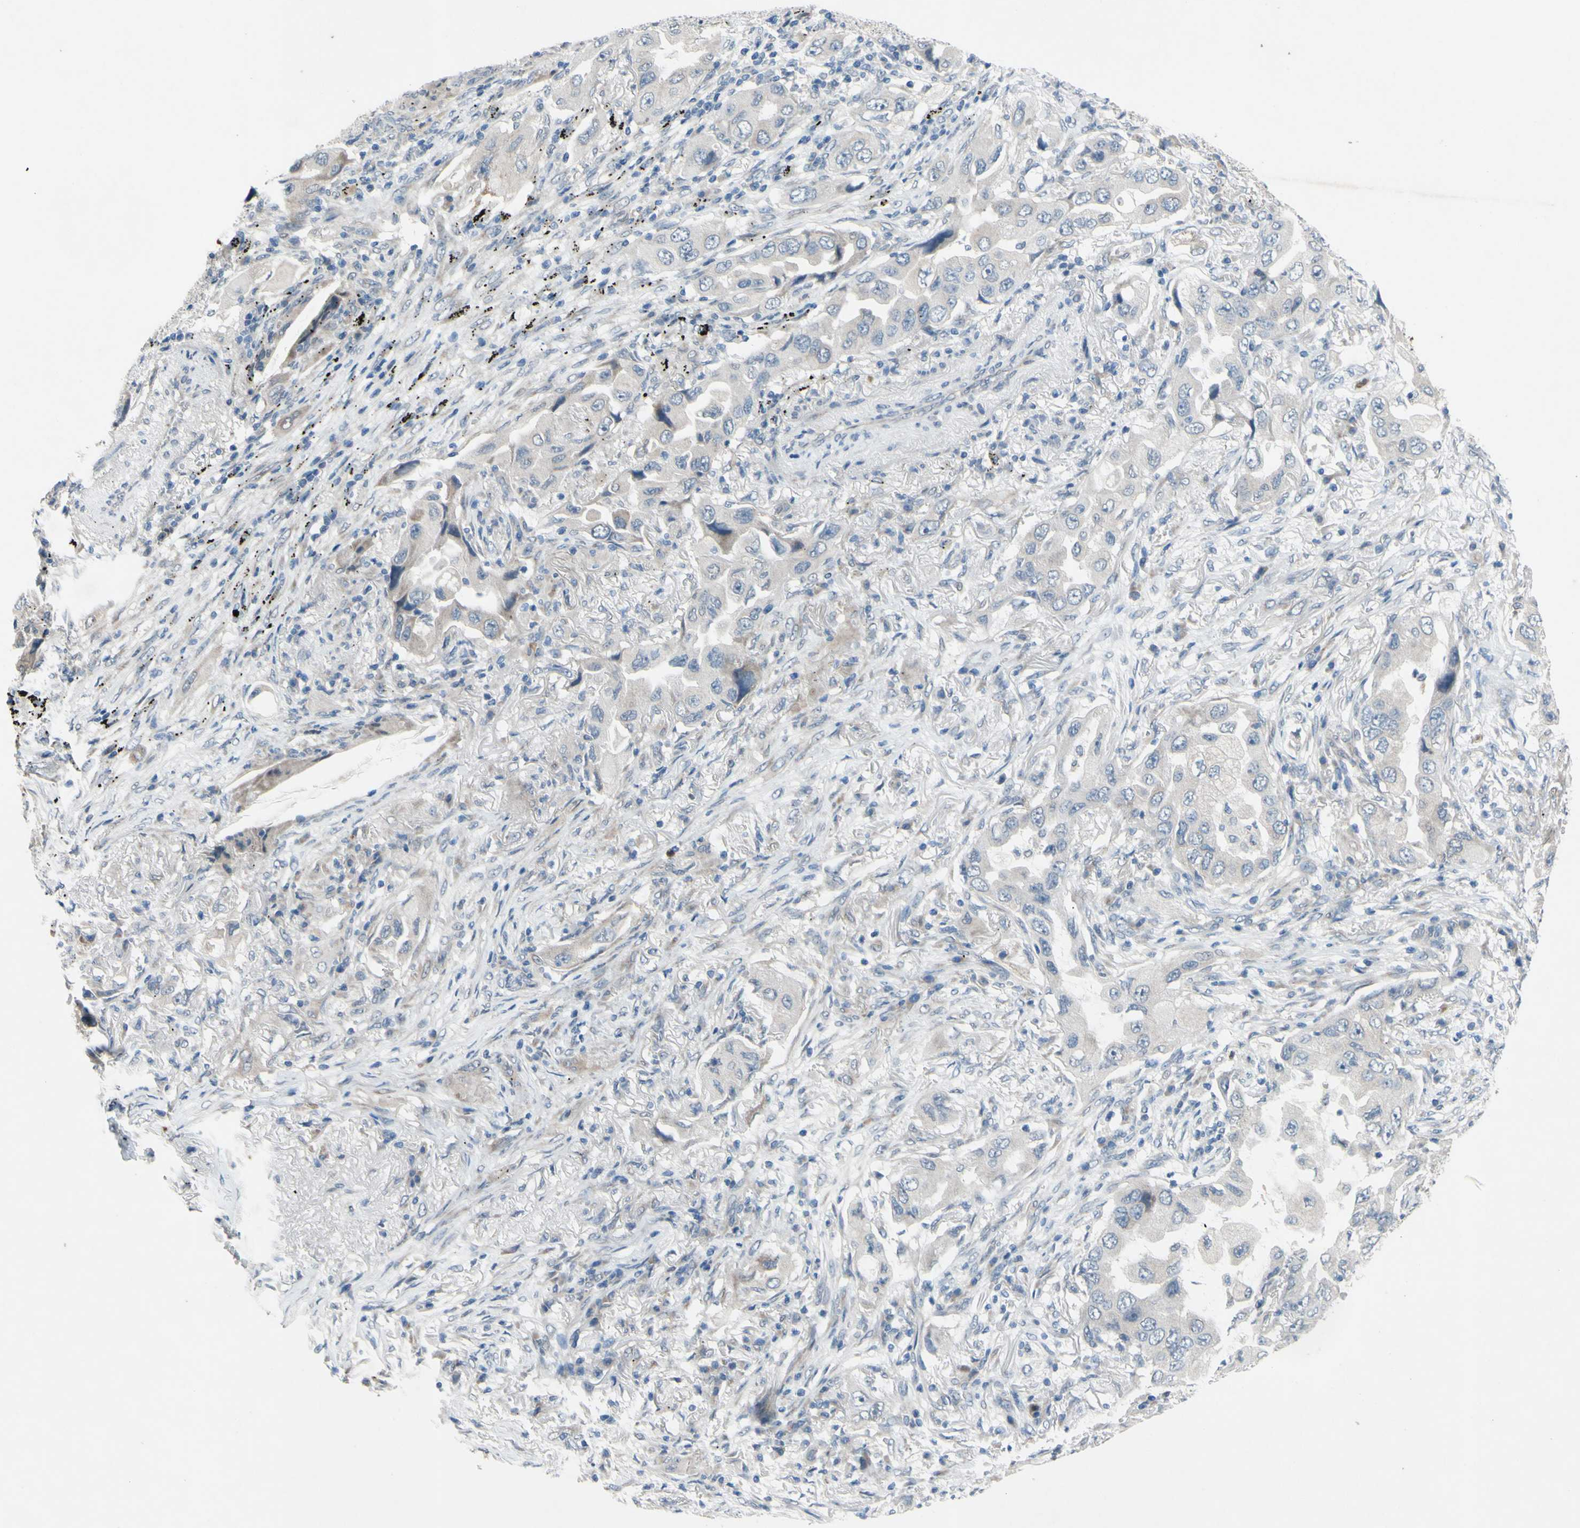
{"staining": {"intensity": "weak", "quantity": ">75%", "location": "cytoplasmic/membranous"}, "tissue": "lung cancer", "cell_type": "Tumor cells", "image_type": "cancer", "snomed": [{"axis": "morphology", "description": "Adenocarcinoma, NOS"}, {"axis": "topography", "description": "Lung"}], "caption": "Immunohistochemical staining of lung cancer (adenocarcinoma) displays weak cytoplasmic/membranous protein positivity in about >75% of tumor cells.", "gene": "GRAMD2B", "patient": {"sex": "female", "age": 65}}